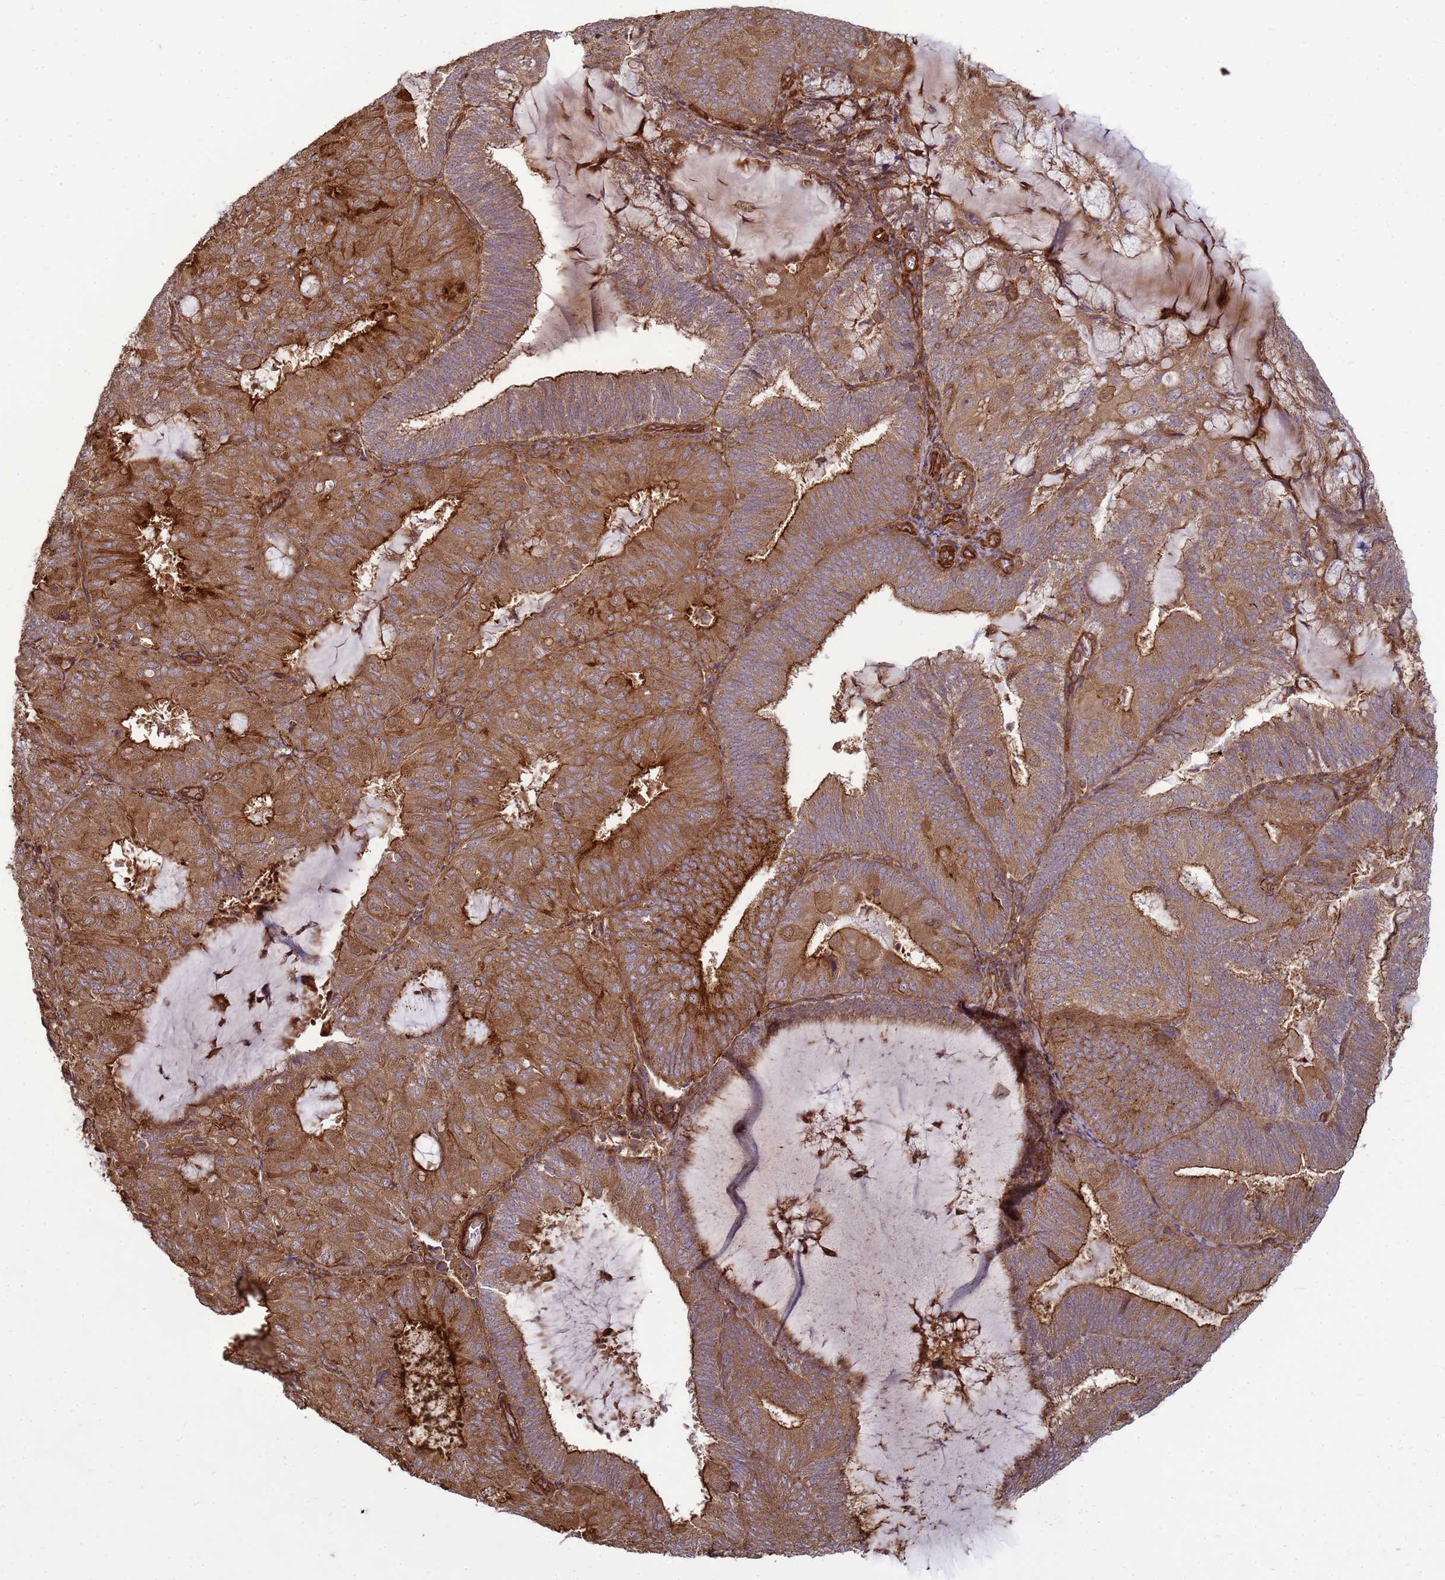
{"staining": {"intensity": "moderate", "quantity": ">75%", "location": "cytoplasmic/membranous"}, "tissue": "endometrial cancer", "cell_type": "Tumor cells", "image_type": "cancer", "snomed": [{"axis": "morphology", "description": "Adenocarcinoma, NOS"}, {"axis": "topography", "description": "Endometrium"}], "caption": "Immunohistochemical staining of endometrial adenocarcinoma displays medium levels of moderate cytoplasmic/membranous protein positivity in about >75% of tumor cells. Nuclei are stained in blue.", "gene": "CNOT1", "patient": {"sex": "female", "age": 81}}